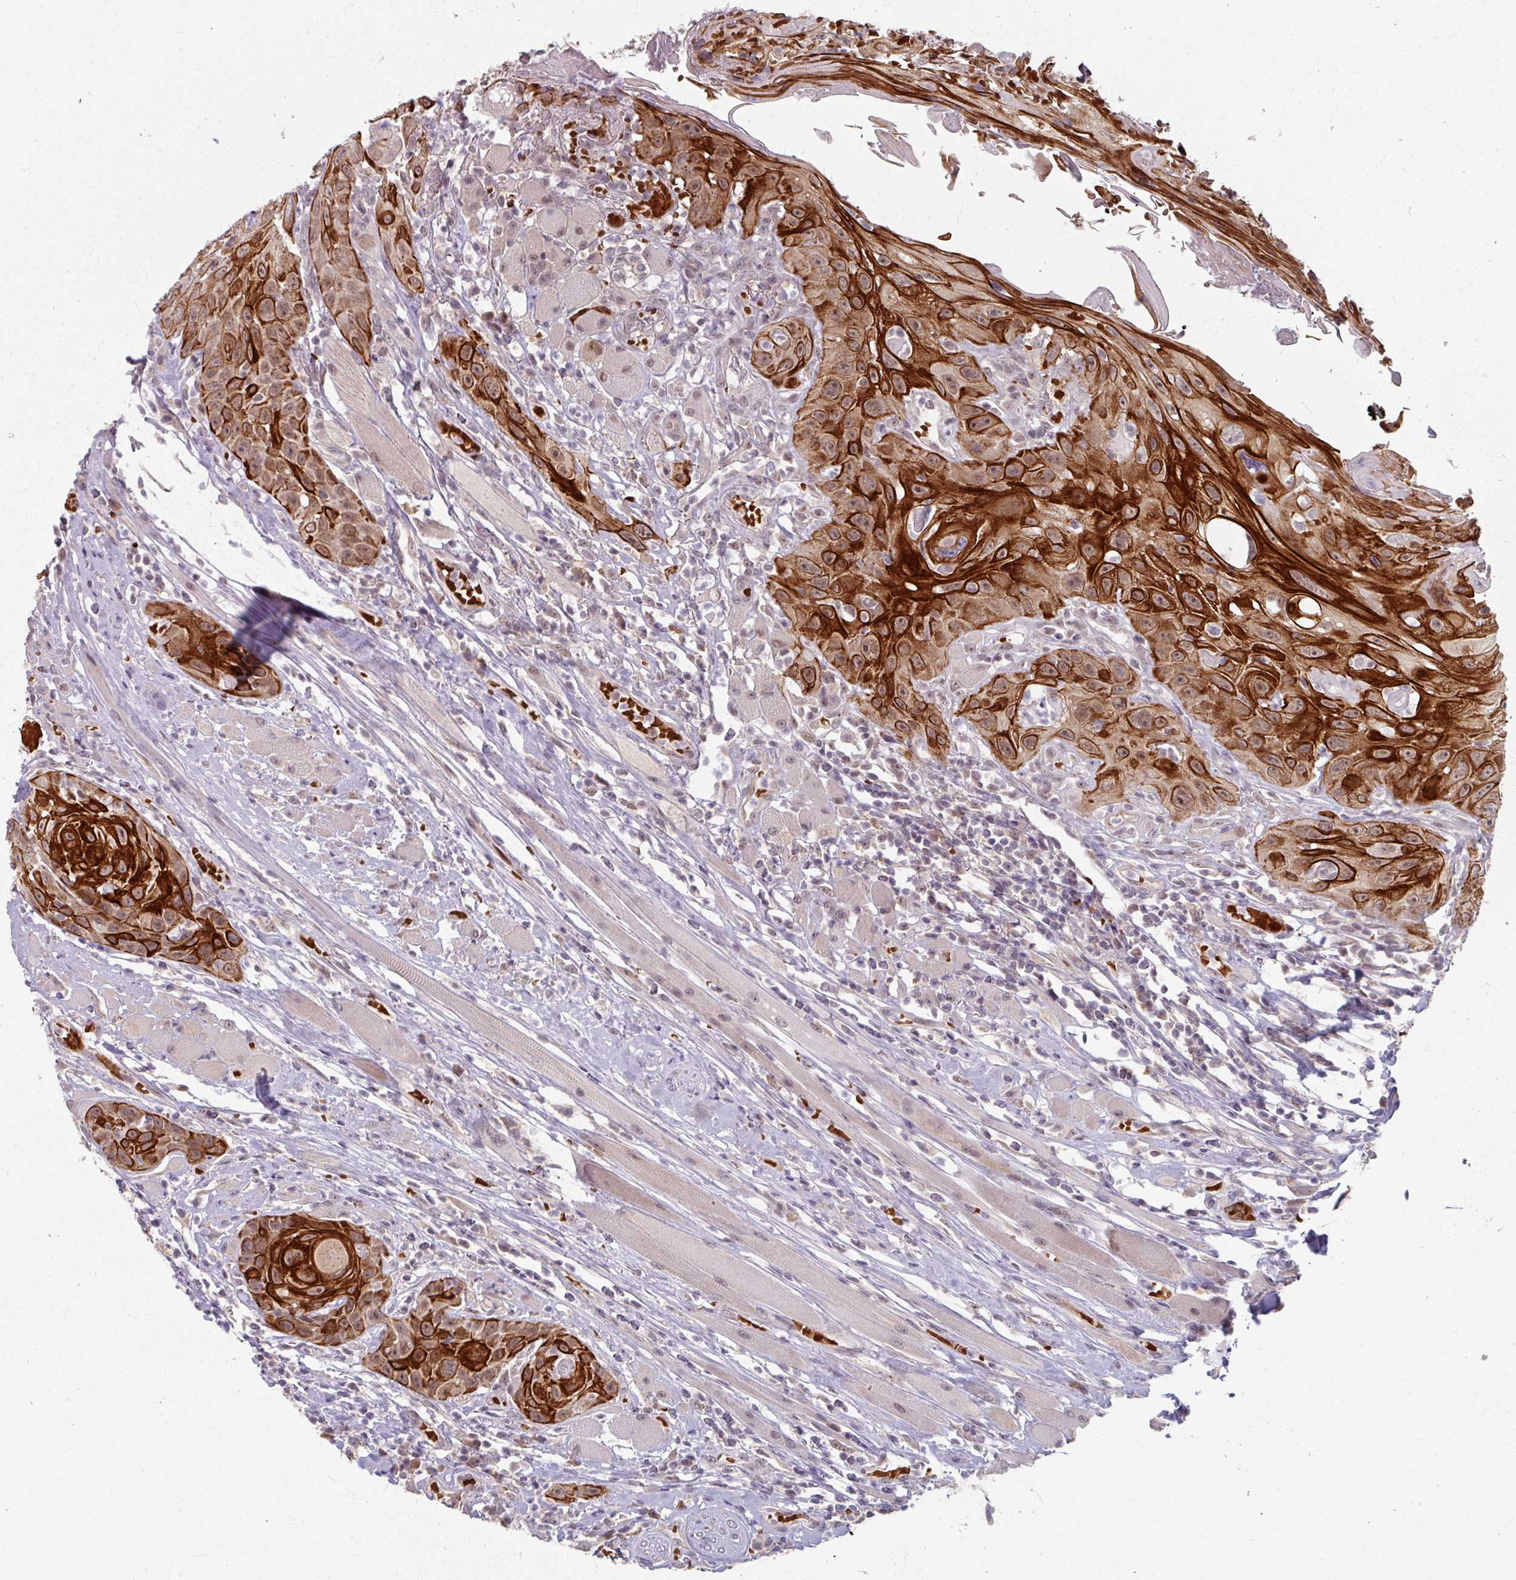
{"staining": {"intensity": "strong", "quantity": ">75%", "location": "cytoplasmic/membranous,nuclear"}, "tissue": "head and neck cancer", "cell_type": "Tumor cells", "image_type": "cancer", "snomed": [{"axis": "morphology", "description": "Squamous cell carcinoma, NOS"}, {"axis": "topography", "description": "Head-Neck"}], "caption": "Brown immunohistochemical staining in human head and neck cancer (squamous cell carcinoma) exhibits strong cytoplasmic/membranous and nuclear expression in approximately >75% of tumor cells.", "gene": "KMT5C", "patient": {"sex": "female", "age": 59}}